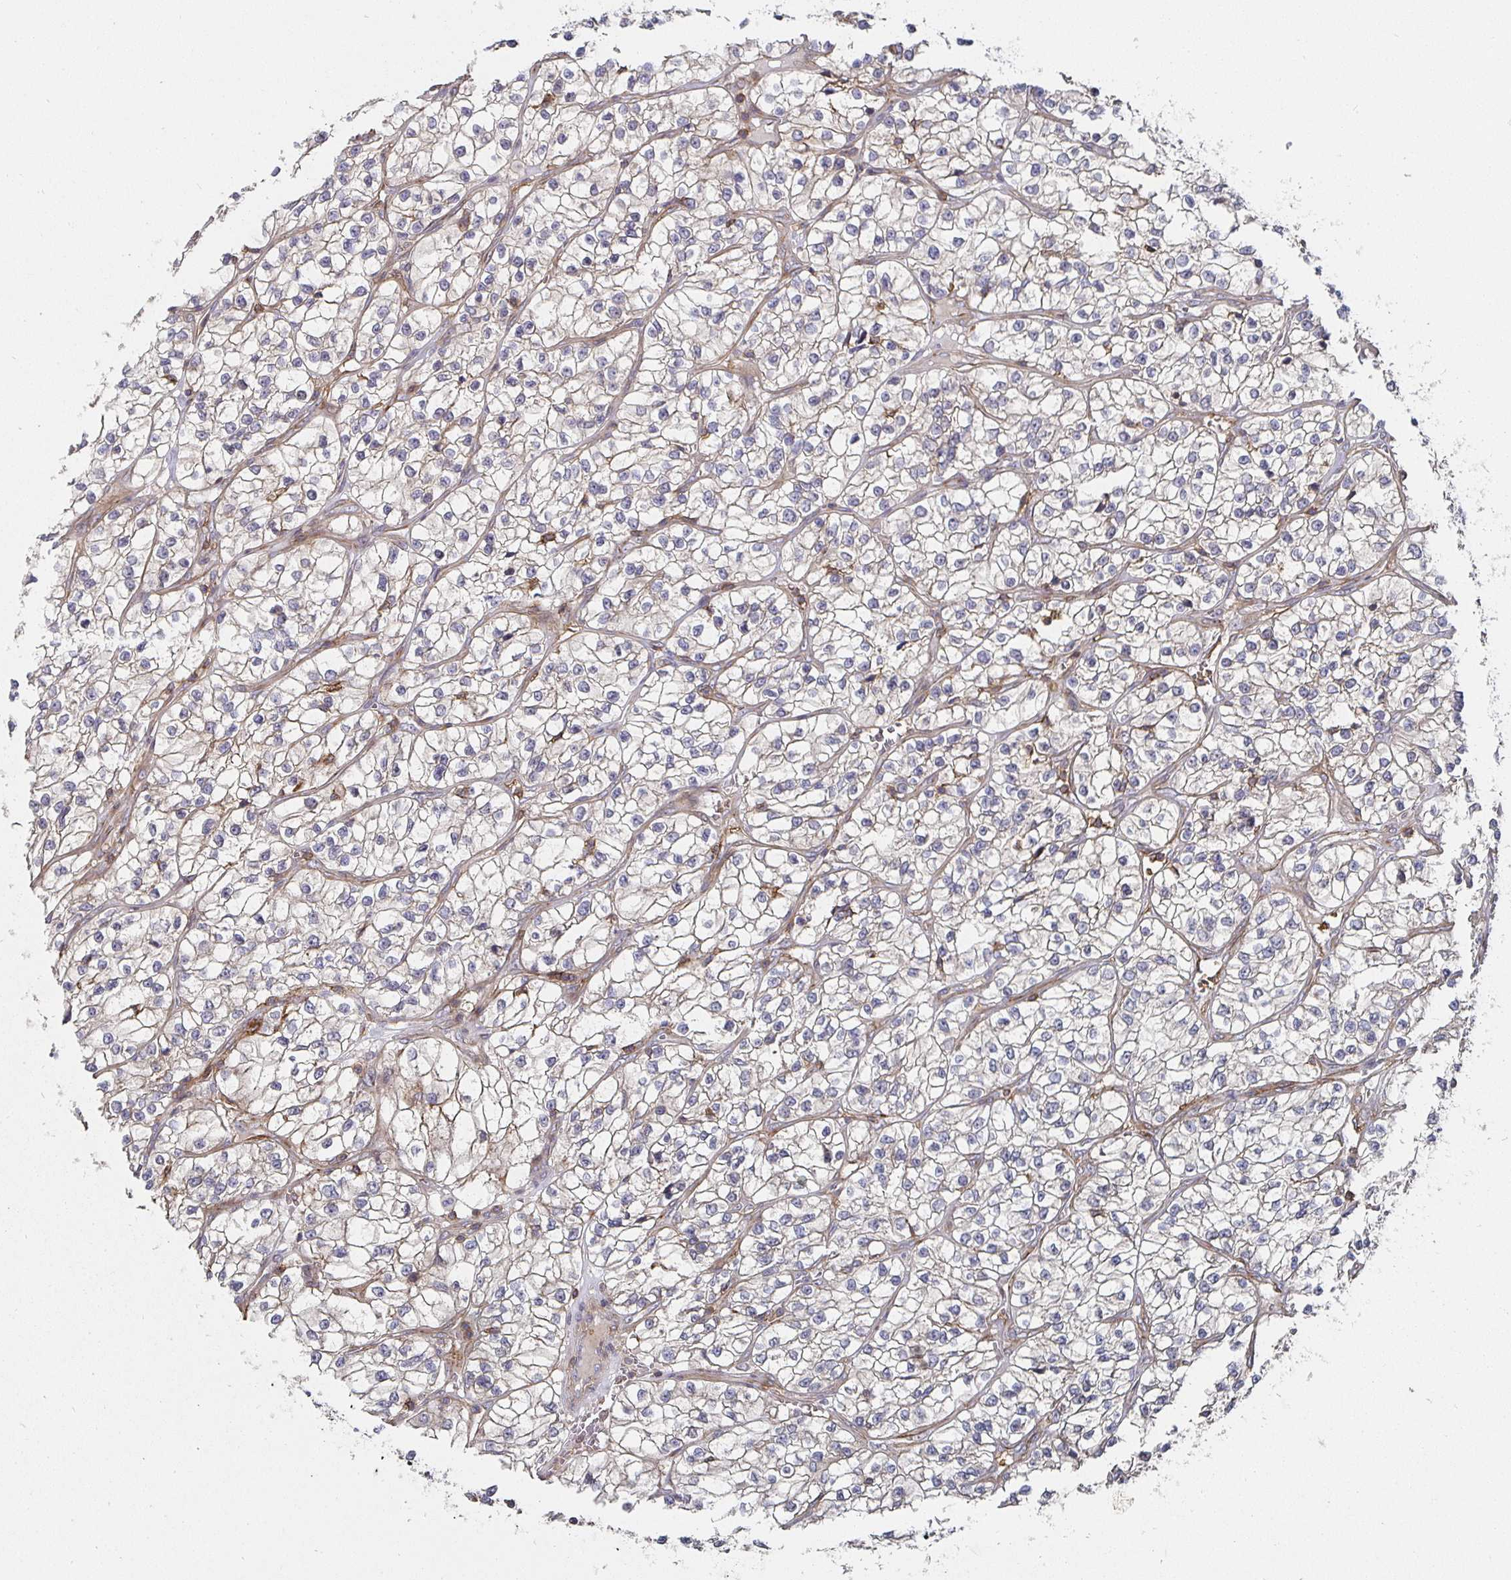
{"staining": {"intensity": "moderate", "quantity": "<25%", "location": "cytoplasmic/membranous"}, "tissue": "renal cancer", "cell_type": "Tumor cells", "image_type": "cancer", "snomed": [{"axis": "morphology", "description": "Adenocarcinoma, NOS"}, {"axis": "topography", "description": "Kidney"}], "caption": "The photomicrograph reveals immunohistochemical staining of renal cancer (adenocarcinoma). There is moderate cytoplasmic/membranous staining is appreciated in about <25% of tumor cells. Nuclei are stained in blue.", "gene": "GJA4", "patient": {"sex": "female", "age": 57}}